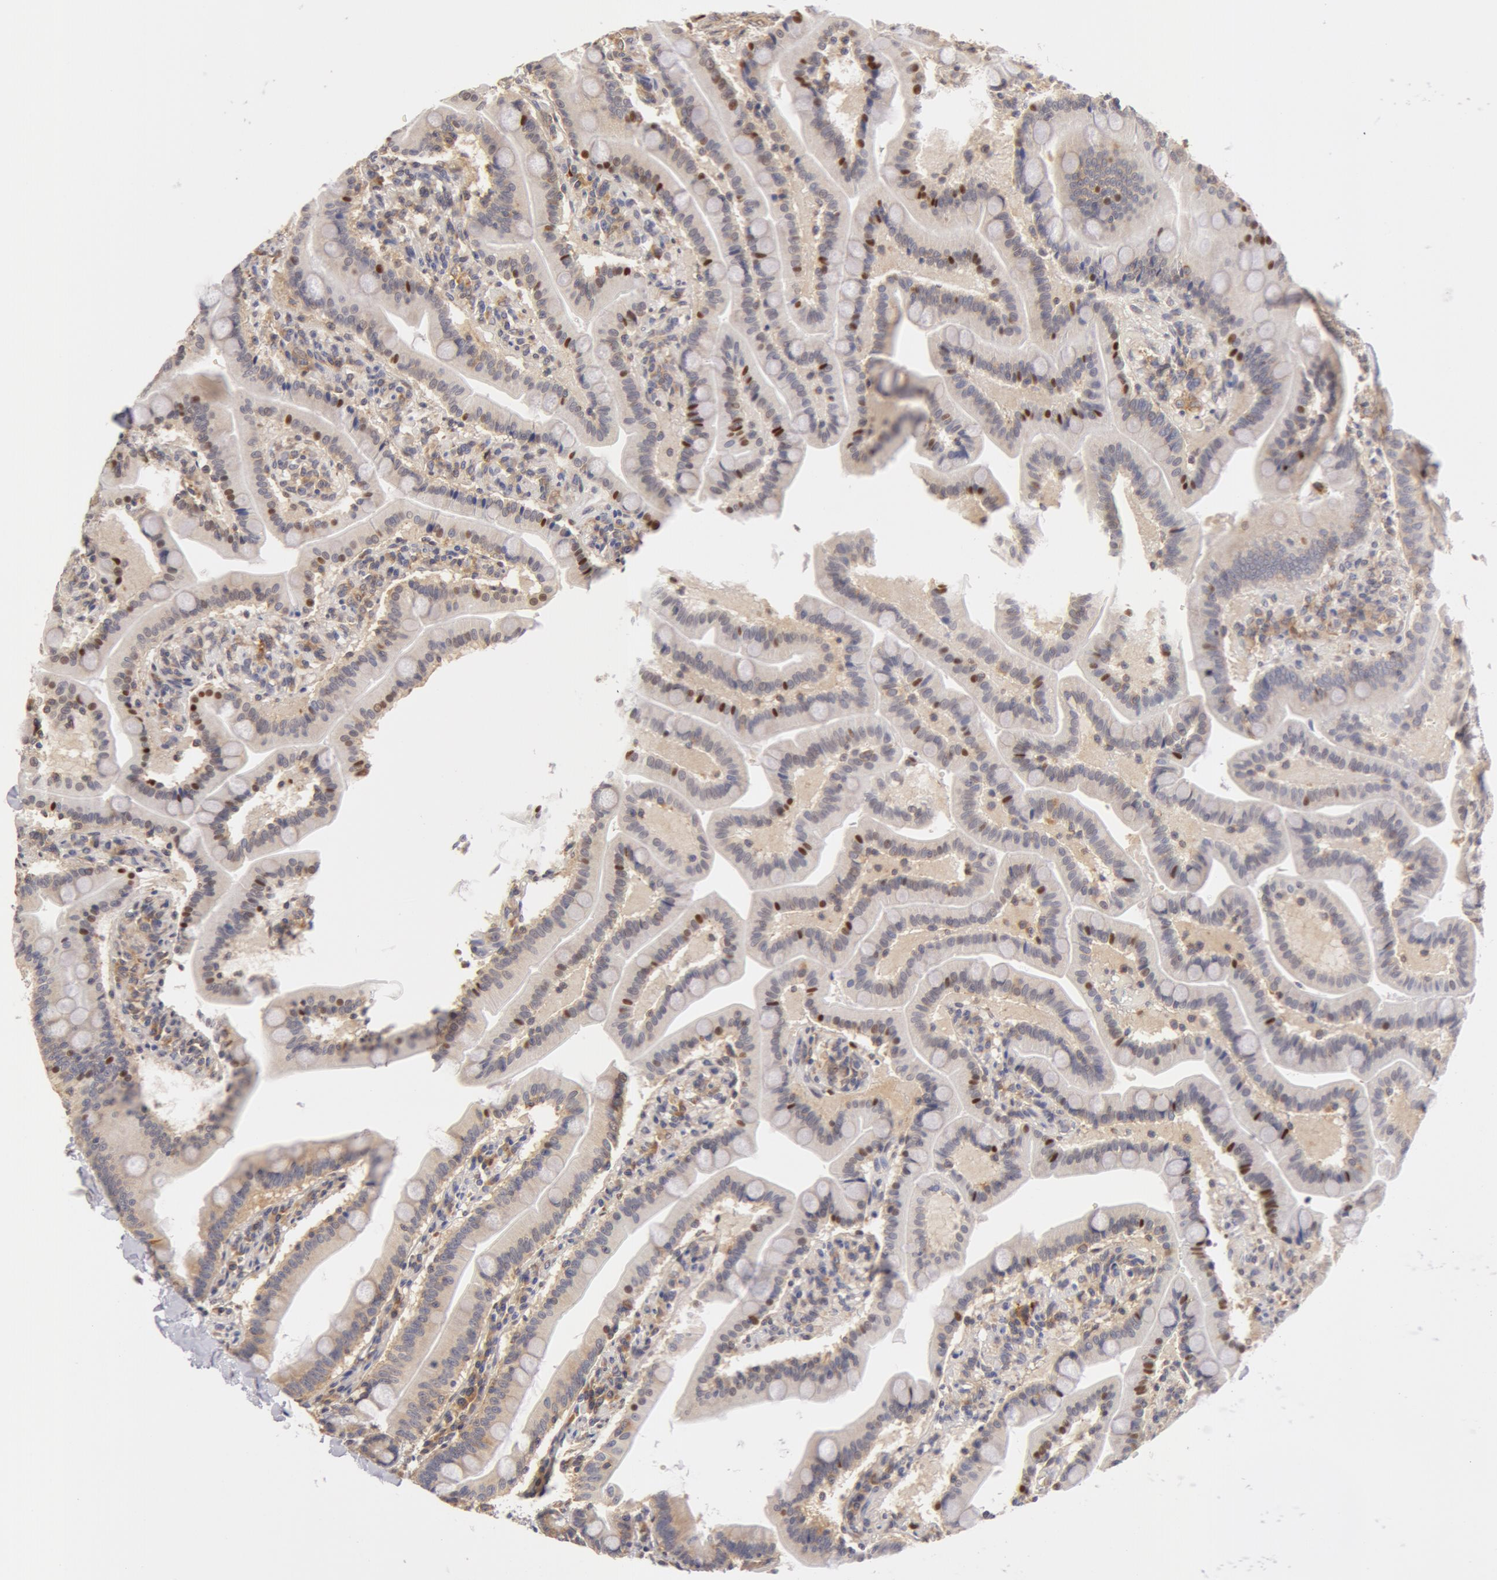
{"staining": {"intensity": "moderate", "quantity": "25%-75%", "location": "cytoplasmic/membranous"}, "tissue": "duodenum", "cell_type": "Glandular cells", "image_type": "normal", "snomed": [{"axis": "morphology", "description": "Normal tissue, NOS"}, {"axis": "topography", "description": "Duodenum"}], "caption": "Immunohistochemistry staining of unremarkable duodenum, which exhibits medium levels of moderate cytoplasmic/membranous staining in approximately 25%-75% of glandular cells indicating moderate cytoplasmic/membranous protein staining. The staining was performed using DAB (brown) for protein detection and nuclei were counterstained in hematoxylin (blue).", "gene": "DDX3X", "patient": {"sex": "female", "age": 77}}